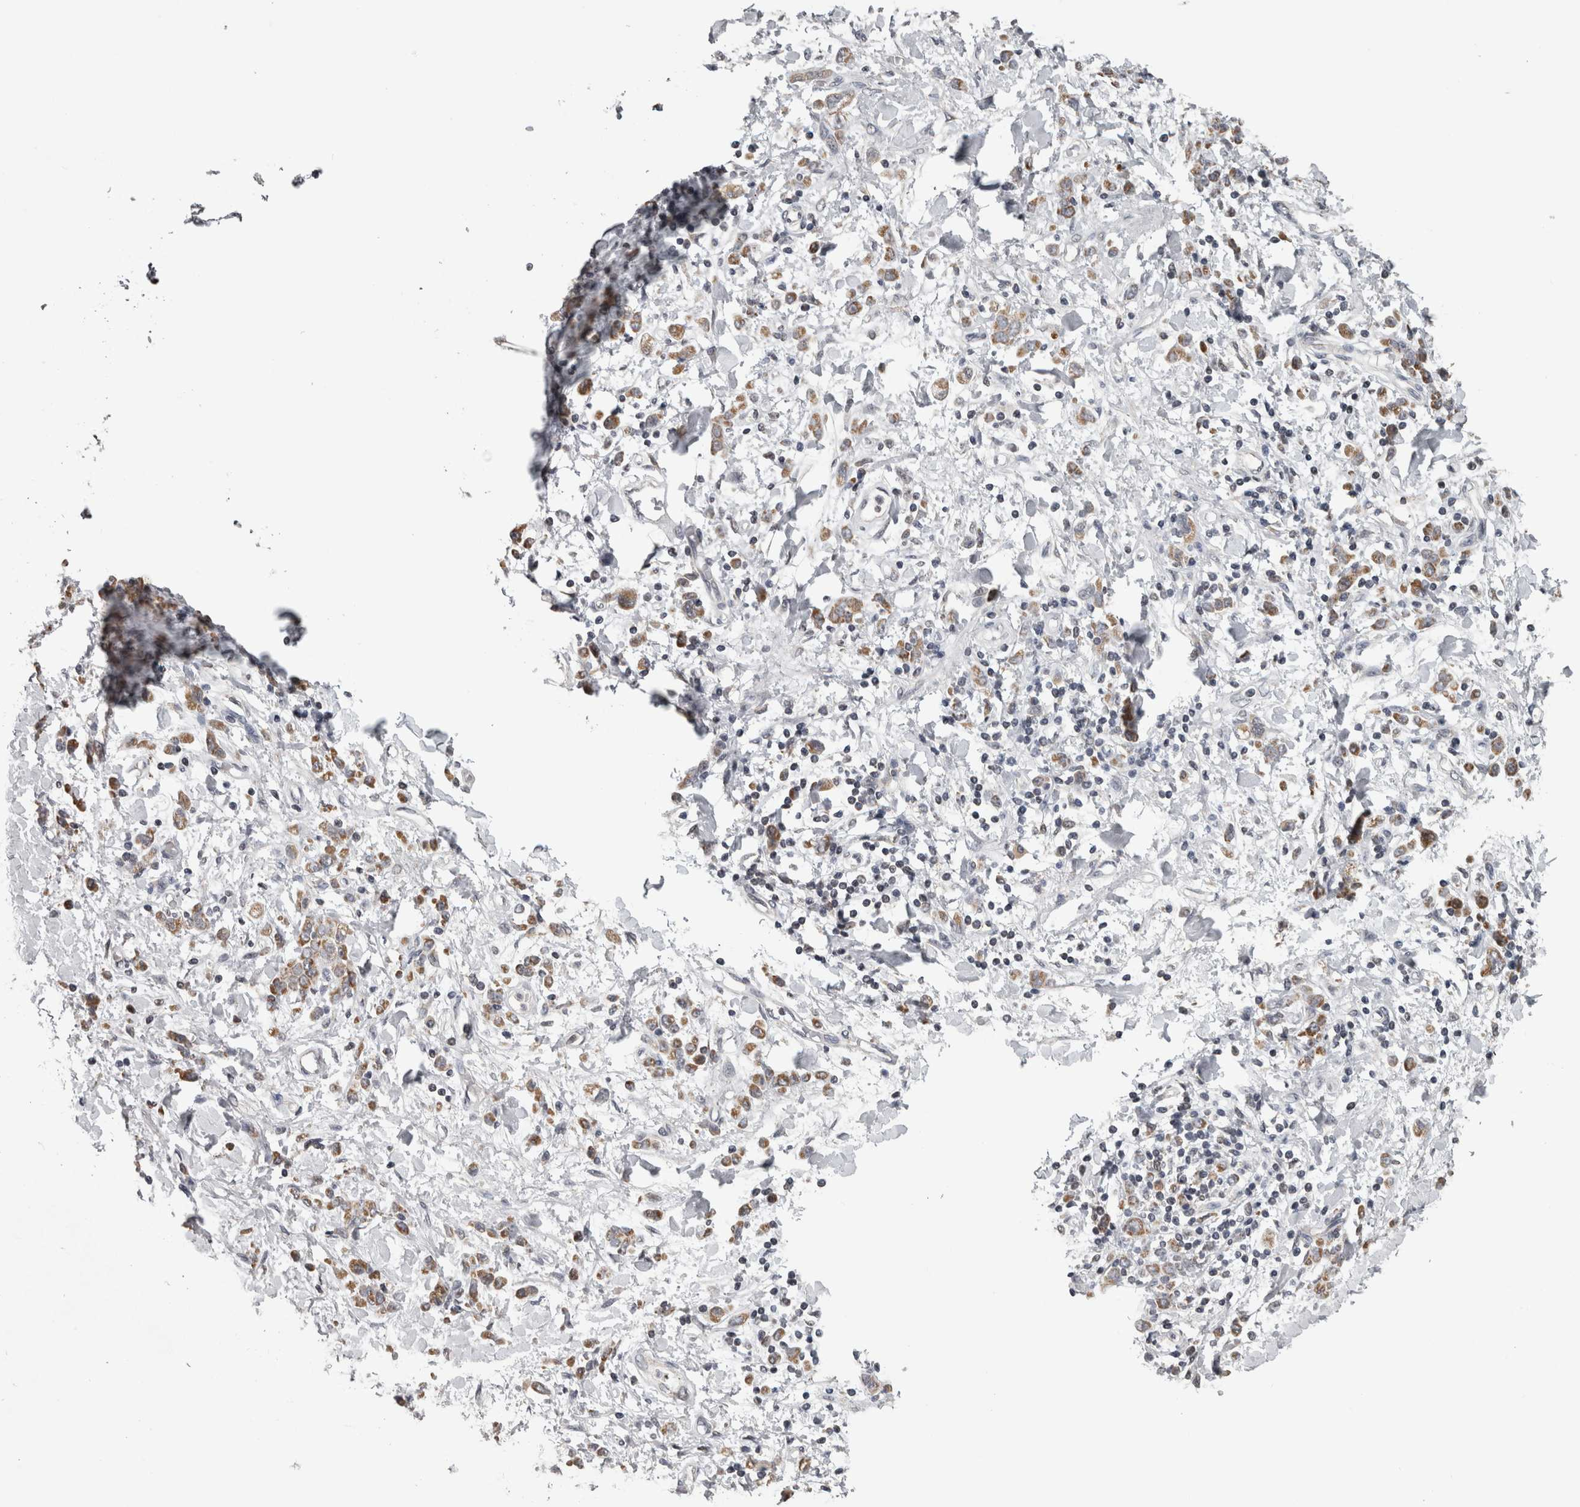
{"staining": {"intensity": "moderate", "quantity": ">75%", "location": "cytoplasmic/membranous"}, "tissue": "stomach cancer", "cell_type": "Tumor cells", "image_type": "cancer", "snomed": [{"axis": "morphology", "description": "Normal tissue, NOS"}, {"axis": "morphology", "description": "Adenocarcinoma, NOS"}, {"axis": "topography", "description": "Stomach"}], "caption": "Approximately >75% of tumor cells in human stomach cancer (adenocarcinoma) show moderate cytoplasmic/membranous protein staining as visualized by brown immunohistochemical staining.", "gene": "OR2K2", "patient": {"sex": "male", "age": 82}}